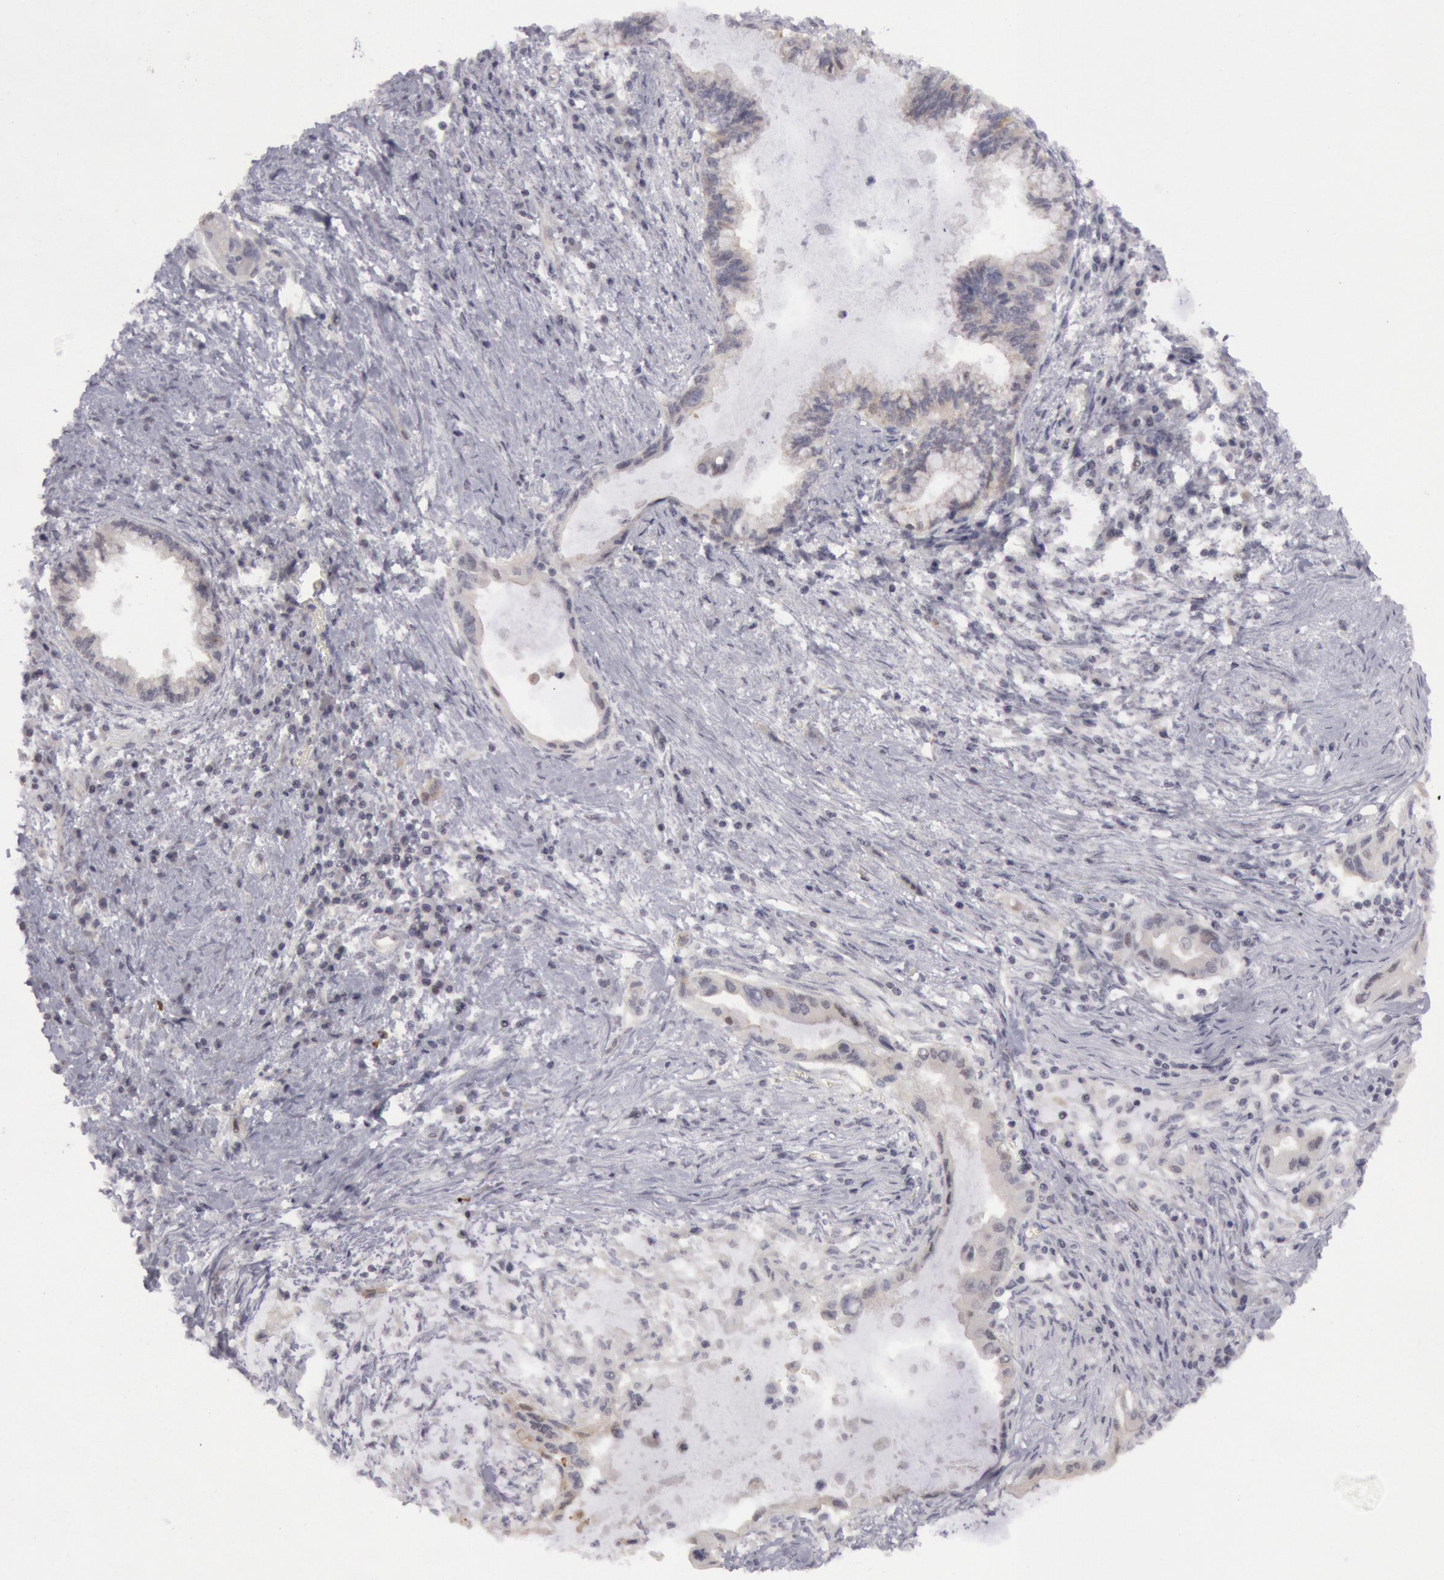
{"staining": {"intensity": "negative", "quantity": "none", "location": "none"}, "tissue": "pancreatic cancer", "cell_type": "Tumor cells", "image_type": "cancer", "snomed": [{"axis": "morphology", "description": "Adenocarcinoma, NOS"}, {"axis": "topography", "description": "Pancreas"}], "caption": "IHC photomicrograph of adenocarcinoma (pancreatic) stained for a protein (brown), which displays no expression in tumor cells.", "gene": "JOSD1", "patient": {"sex": "female", "age": 64}}